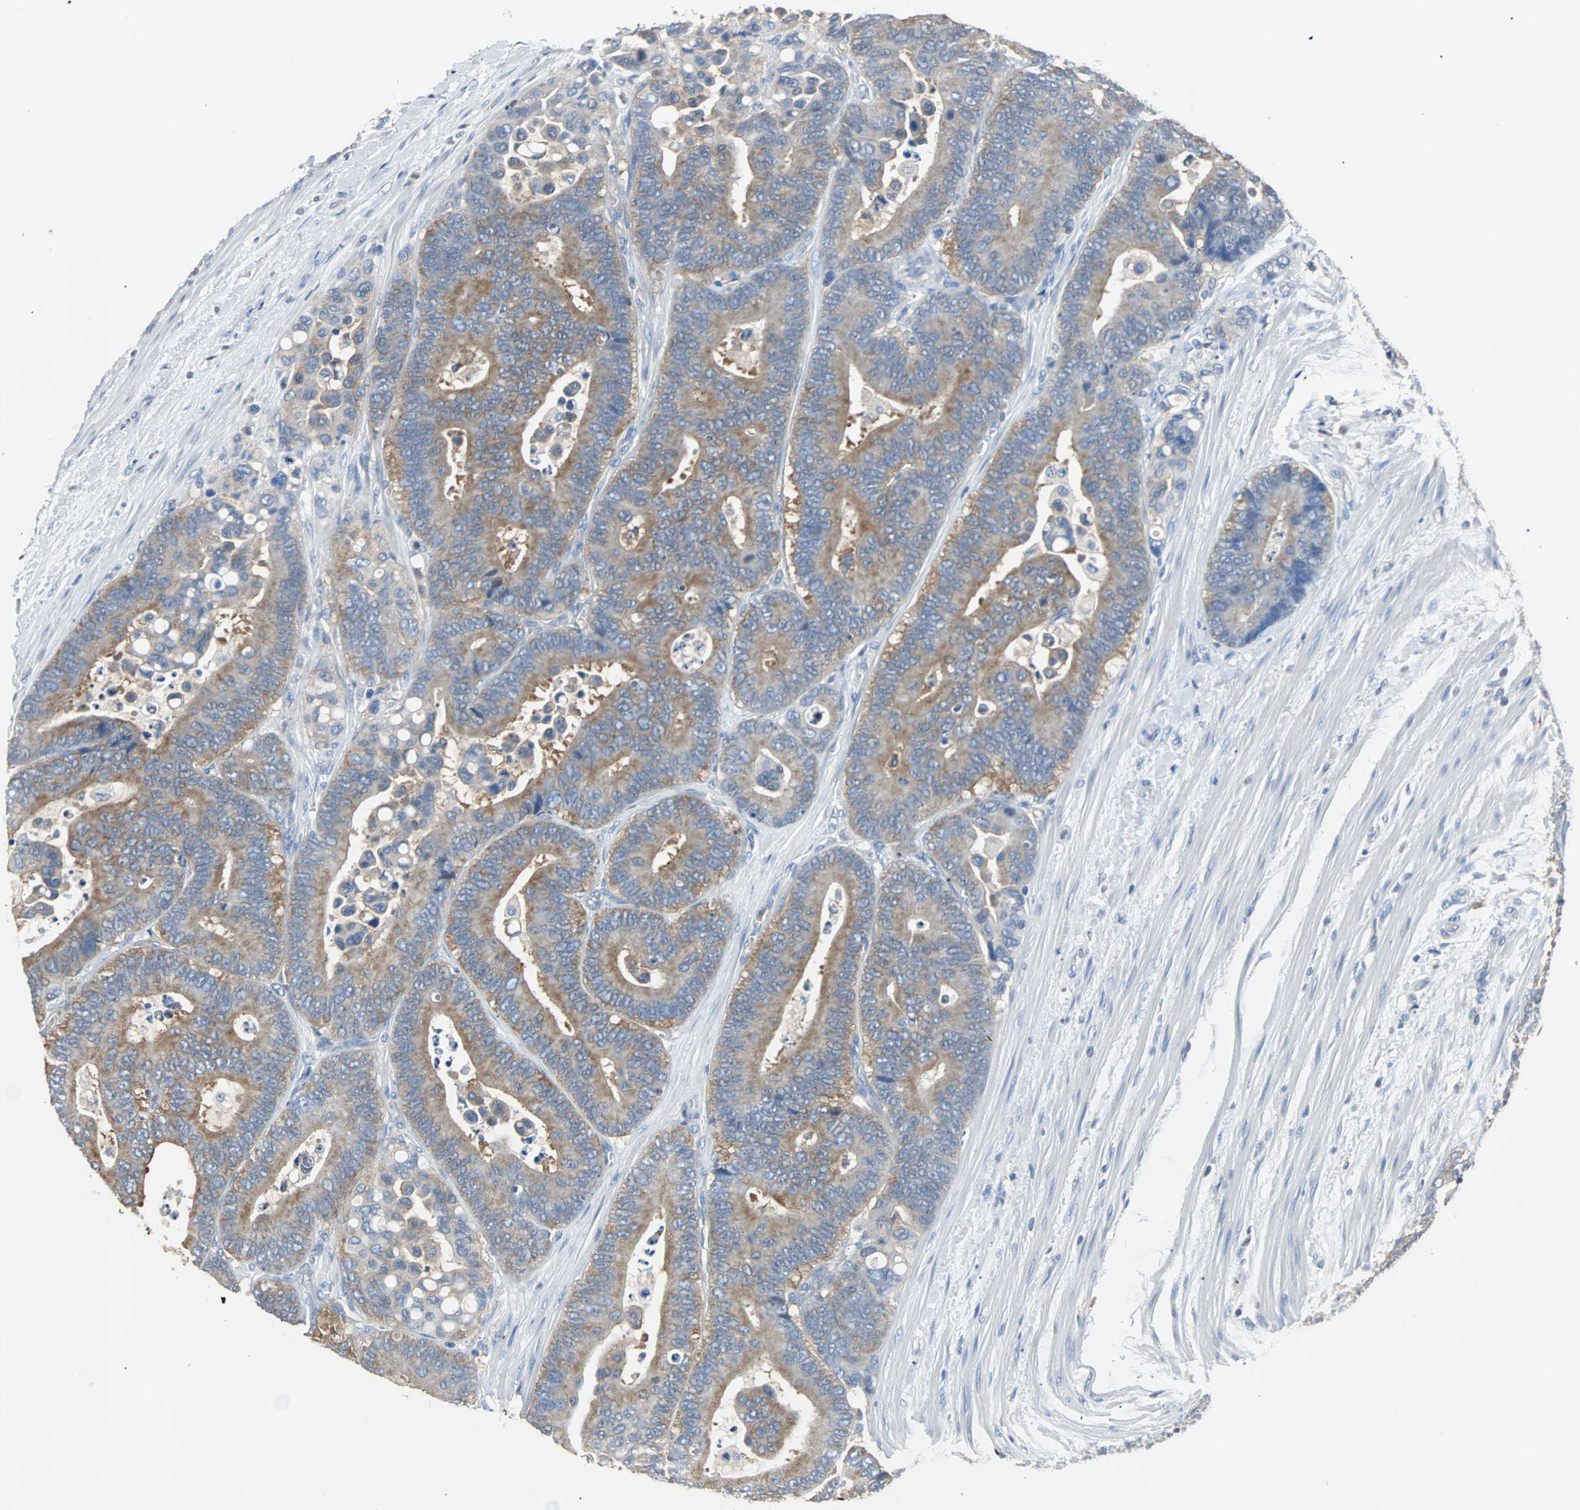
{"staining": {"intensity": "moderate", "quantity": ">75%", "location": "cytoplasmic/membranous"}, "tissue": "colorectal cancer", "cell_type": "Tumor cells", "image_type": "cancer", "snomed": [{"axis": "morphology", "description": "Normal tissue, NOS"}, {"axis": "morphology", "description": "Adenocarcinoma, NOS"}, {"axis": "topography", "description": "Colon"}], "caption": "Colorectal adenocarcinoma was stained to show a protein in brown. There is medium levels of moderate cytoplasmic/membranous staining in about >75% of tumor cells.", "gene": "TSC22D4", "patient": {"sex": "male", "age": 82}}